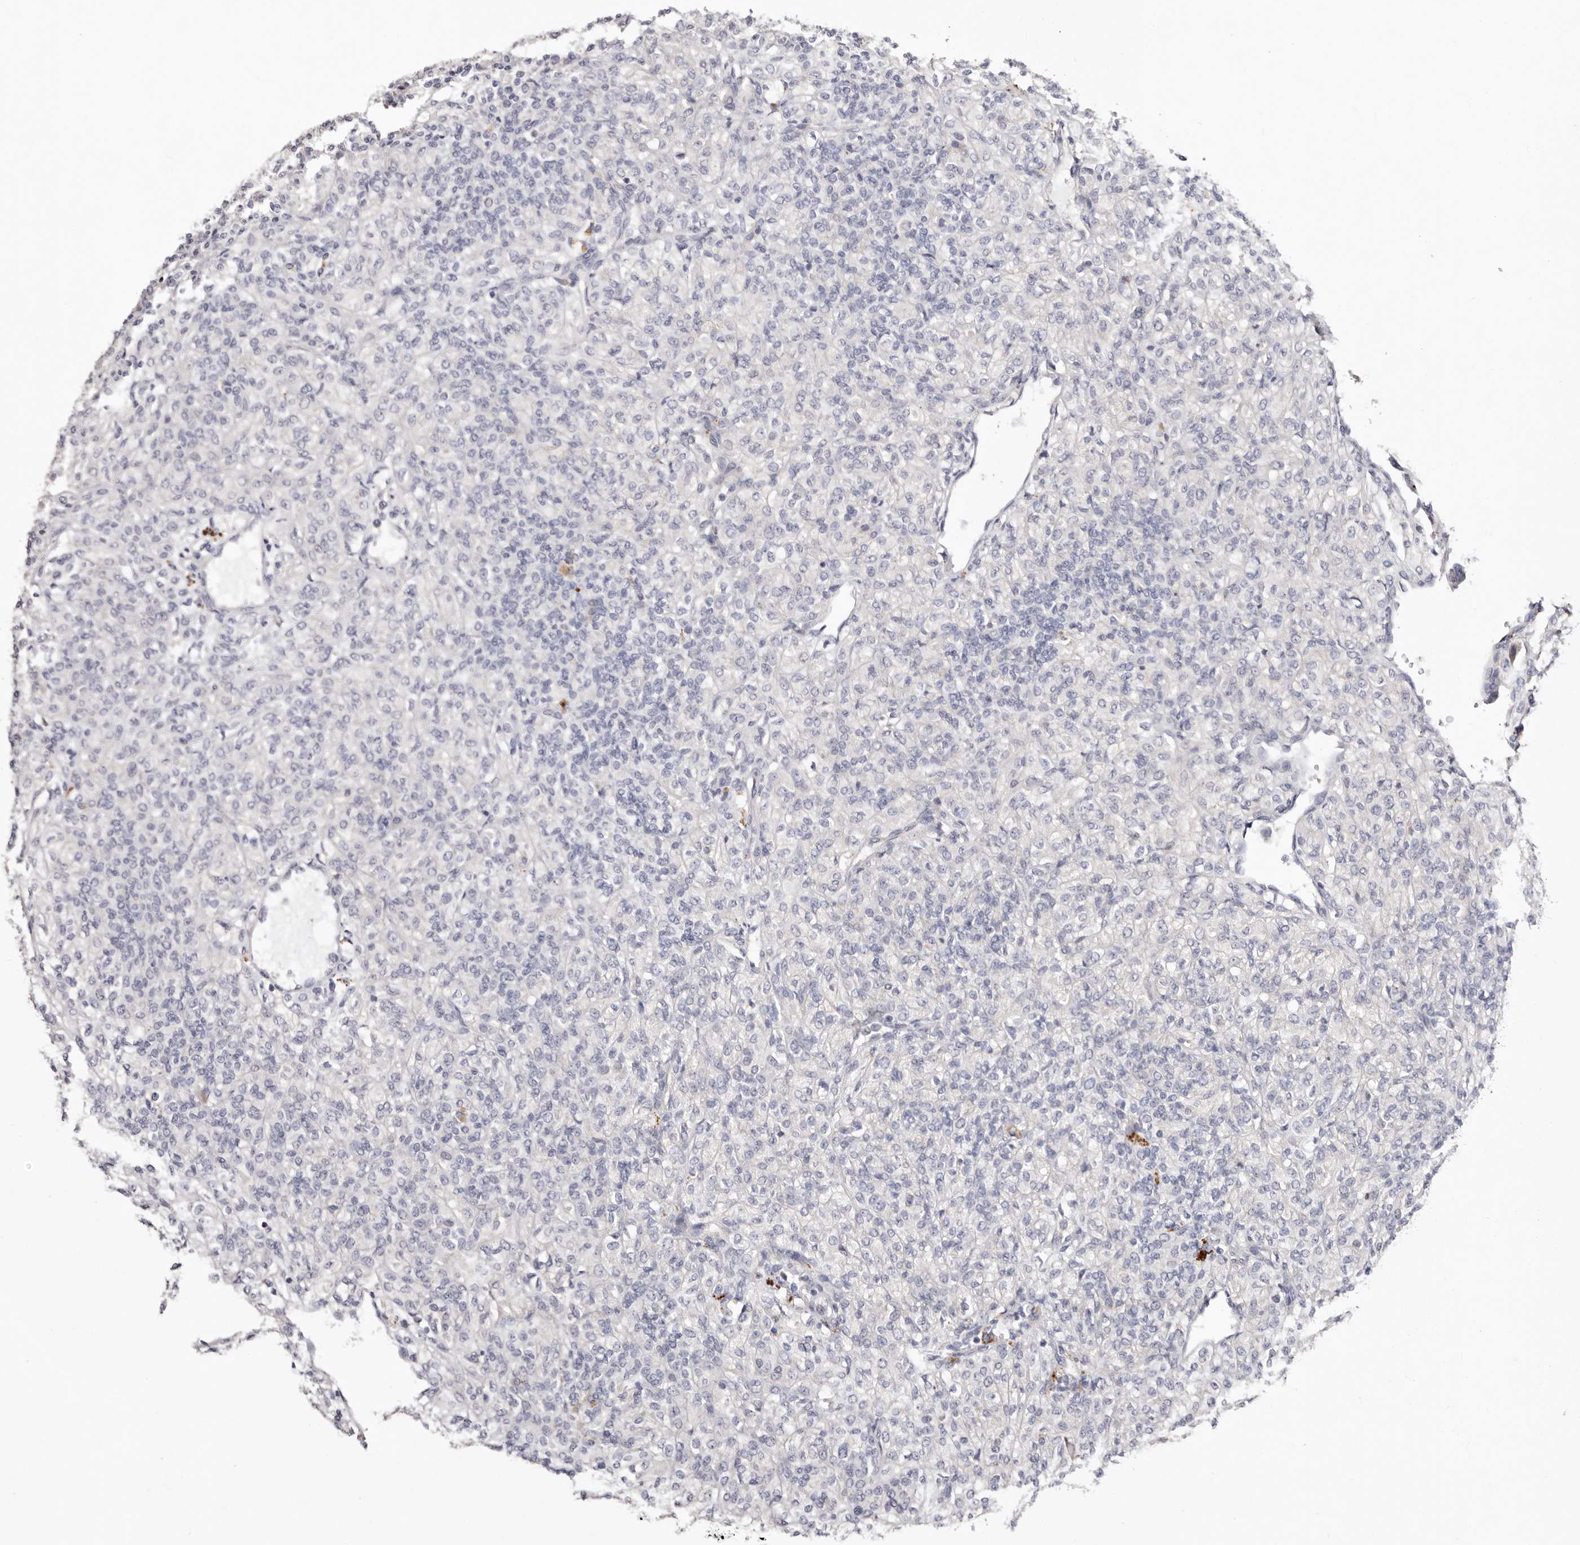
{"staining": {"intensity": "negative", "quantity": "none", "location": "none"}, "tissue": "renal cancer", "cell_type": "Tumor cells", "image_type": "cancer", "snomed": [{"axis": "morphology", "description": "Adenocarcinoma, NOS"}, {"axis": "topography", "description": "Kidney"}], "caption": "Human renal adenocarcinoma stained for a protein using immunohistochemistry shows no positivity in tumor cells.", "gene": "FAM167B", "patient": {"sex": "male", "age": 77}}